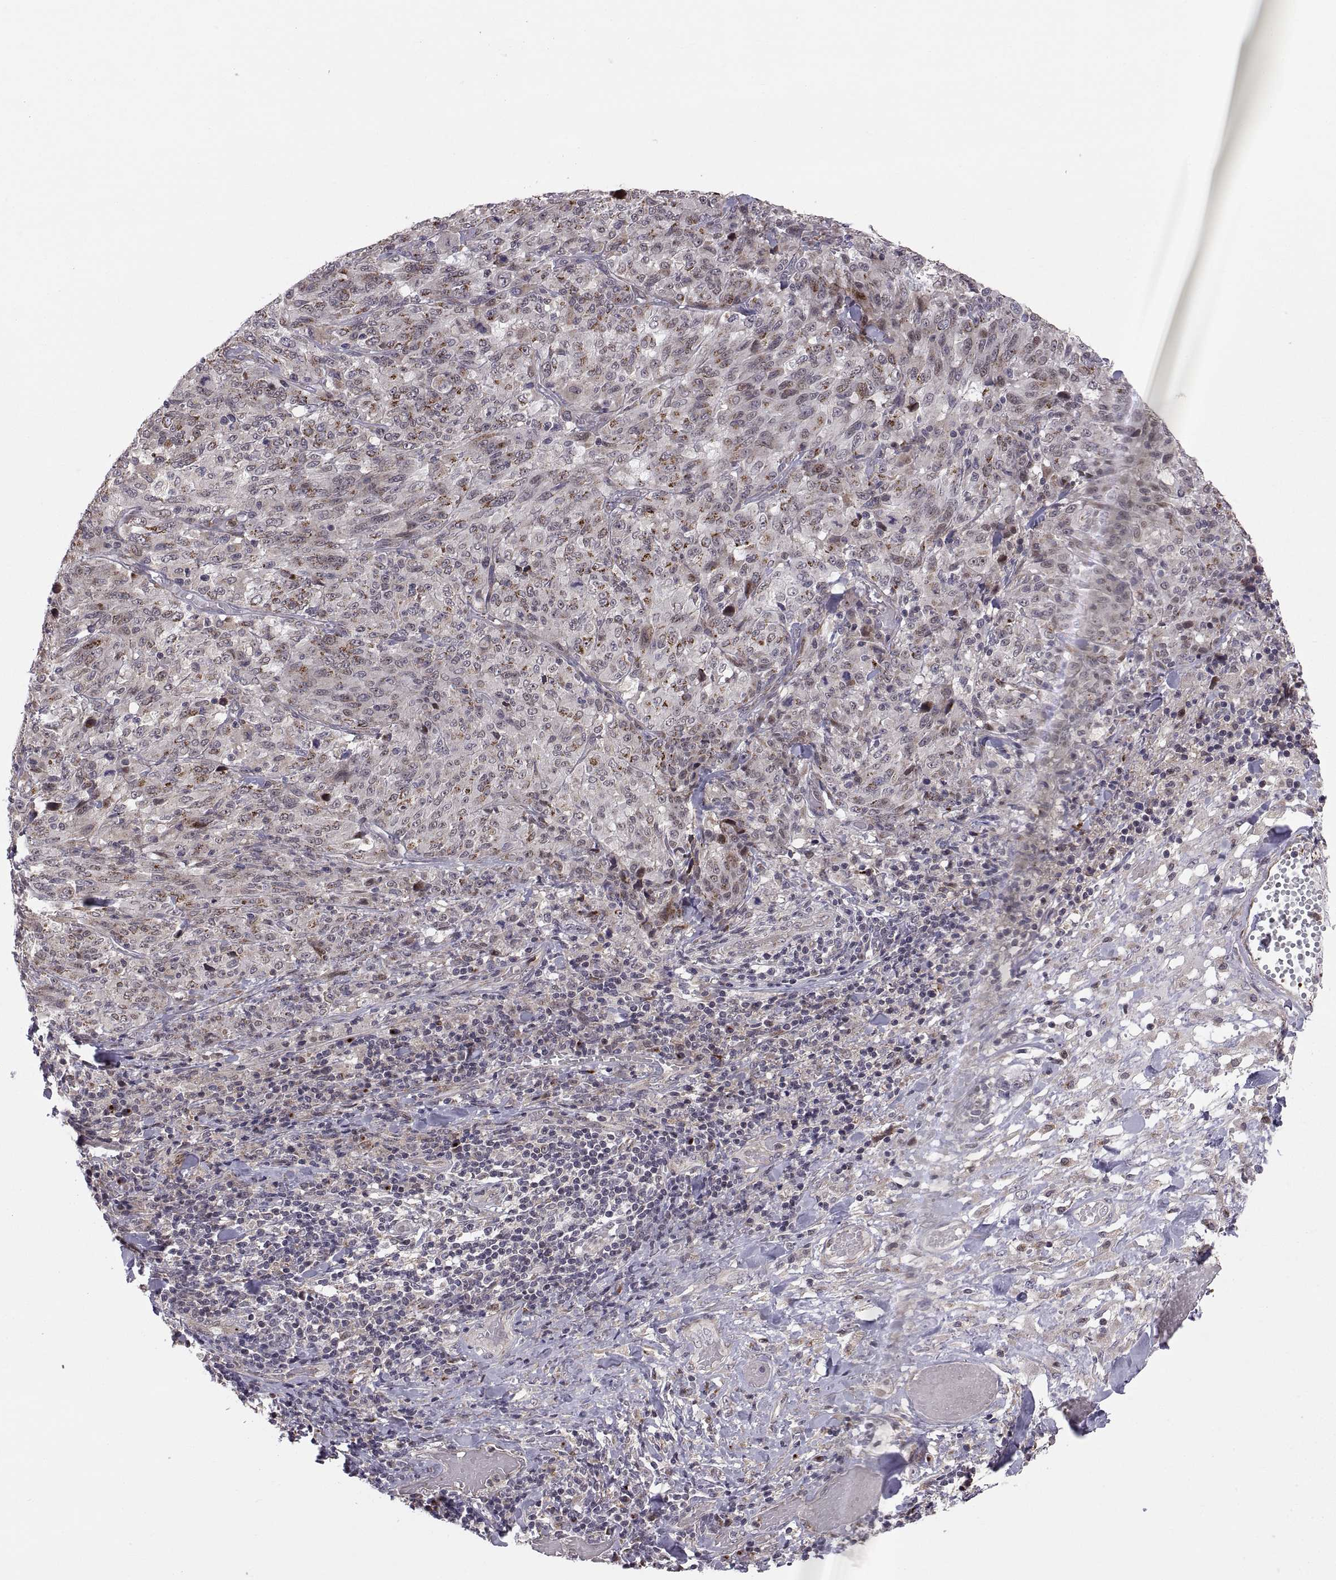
{"staining": {"intensity": "moderate", "quantity": "25%-75%", "location": "cytoplasmic/membranous"}, "tissue": "melanoma", "cell_type": "Tumor cells", "image_type": "cancer", "snomed": [{"axis": "morphology", "description": "Malignant melanoma, NOS"}, {"axis": "topography", "description": "Skin"}], "caption": "Immunohistochemical staining of malignant melanoma shows moderate cytoplasmic/membranous protein expression in approximately 25%-75% of tumor cells. Nuclei are stained in blue.", "gene": "TESC", "patient": {"sex": "female", "age": 91}}